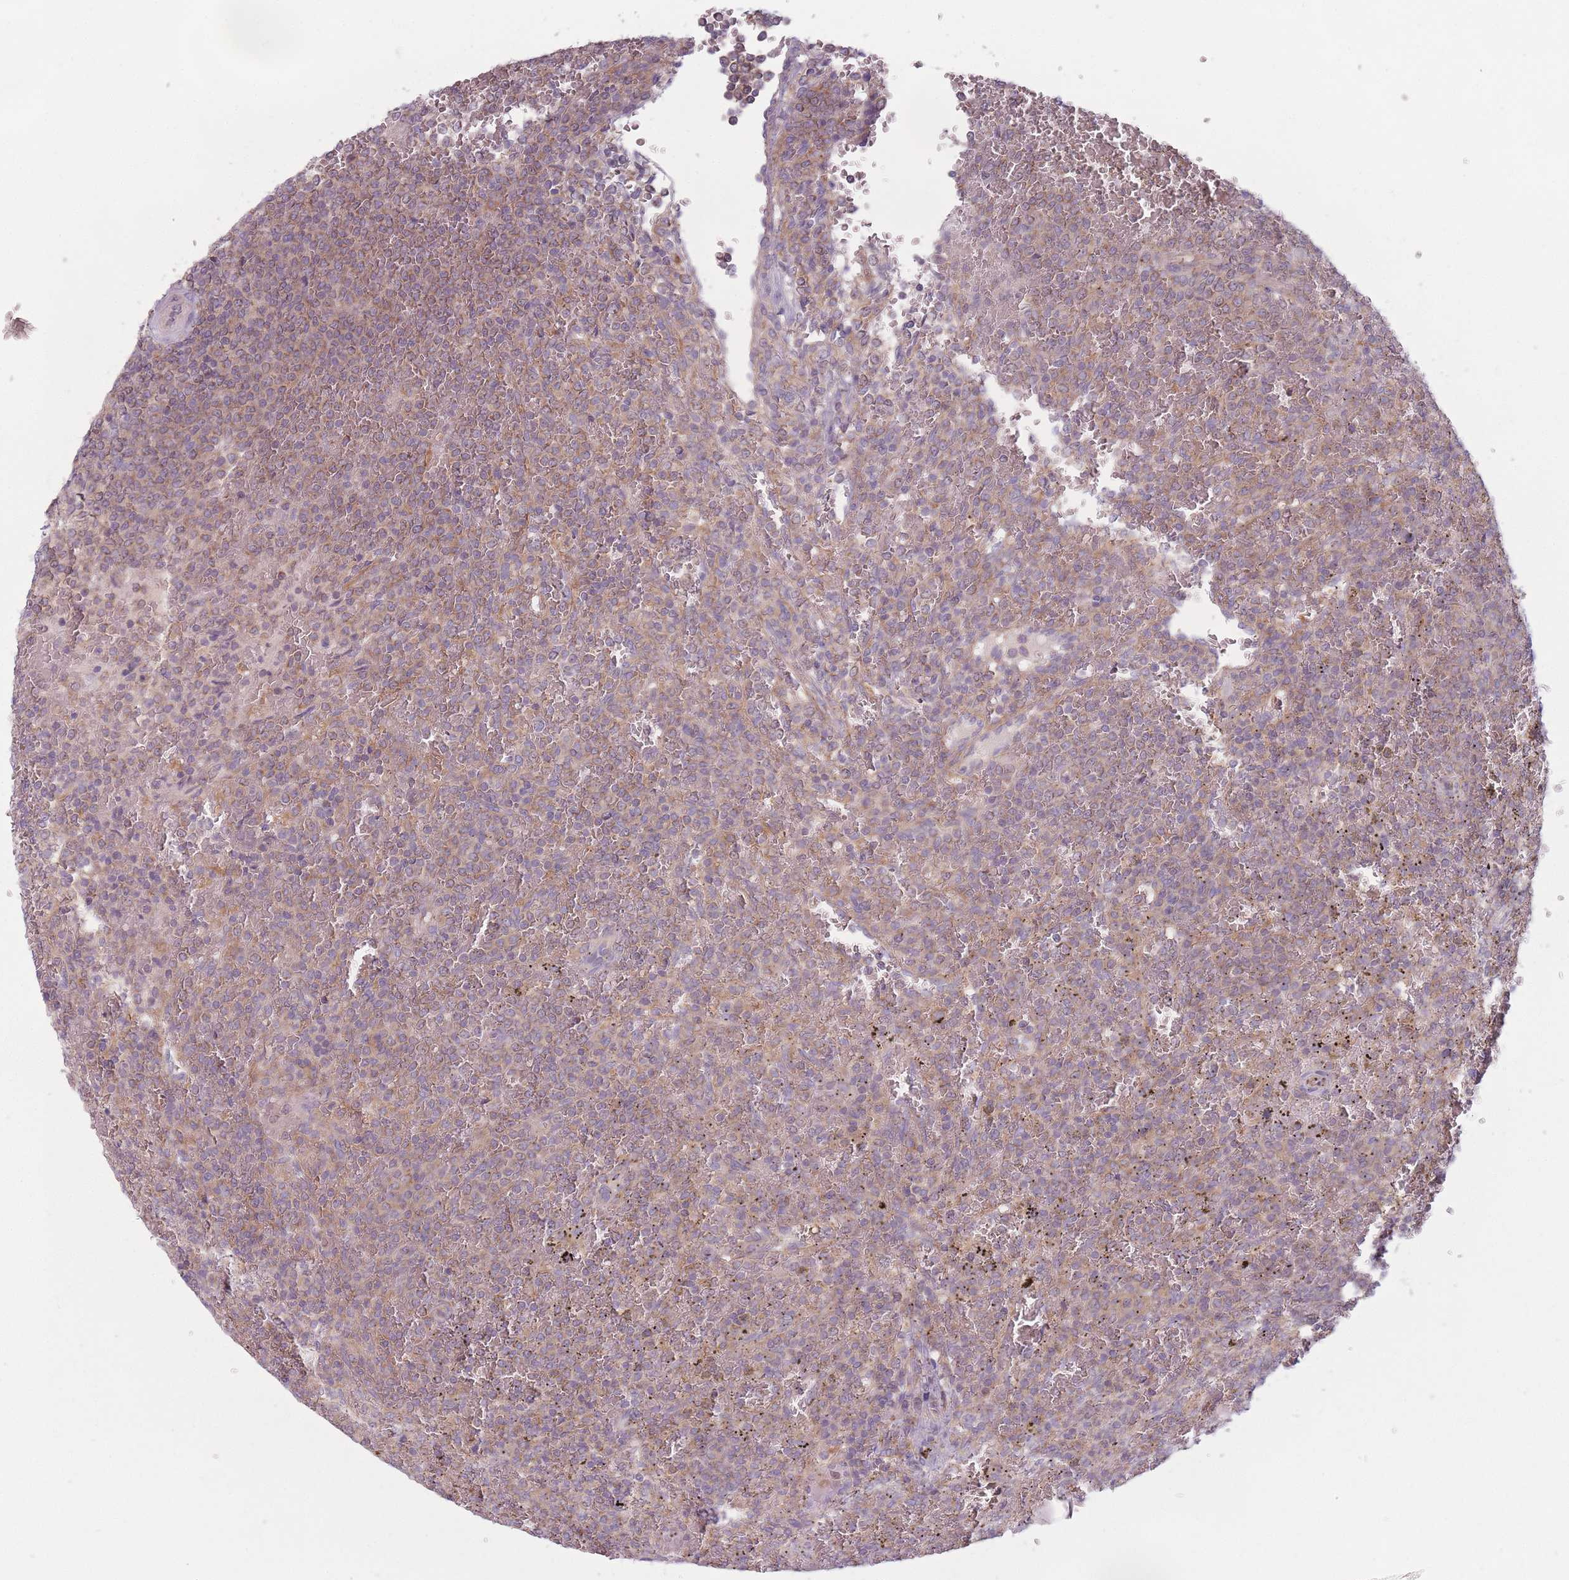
{"staining": {"intensity": "weak", "quantity": "25%-75%", "location": "cytoplasmic/membranous"}, "tissue": "lymphoma", "cell_type": "Tumor cells", "image_type": "cancer", "snomed": [{"axis": "morphology", "description": "Malignant lymphoma, non-Hodgkin's type, Low grade"}, {"axis": "topography", "description": "Spleen"}], "caption": "Human lymphoma stained with a brown dye shows weak cytoplasmic/membranous positive positivity in about 25%-75% of tumor cells.", "gene": "NT5DC2", "patient": {"sex": "male", "age": 60}}